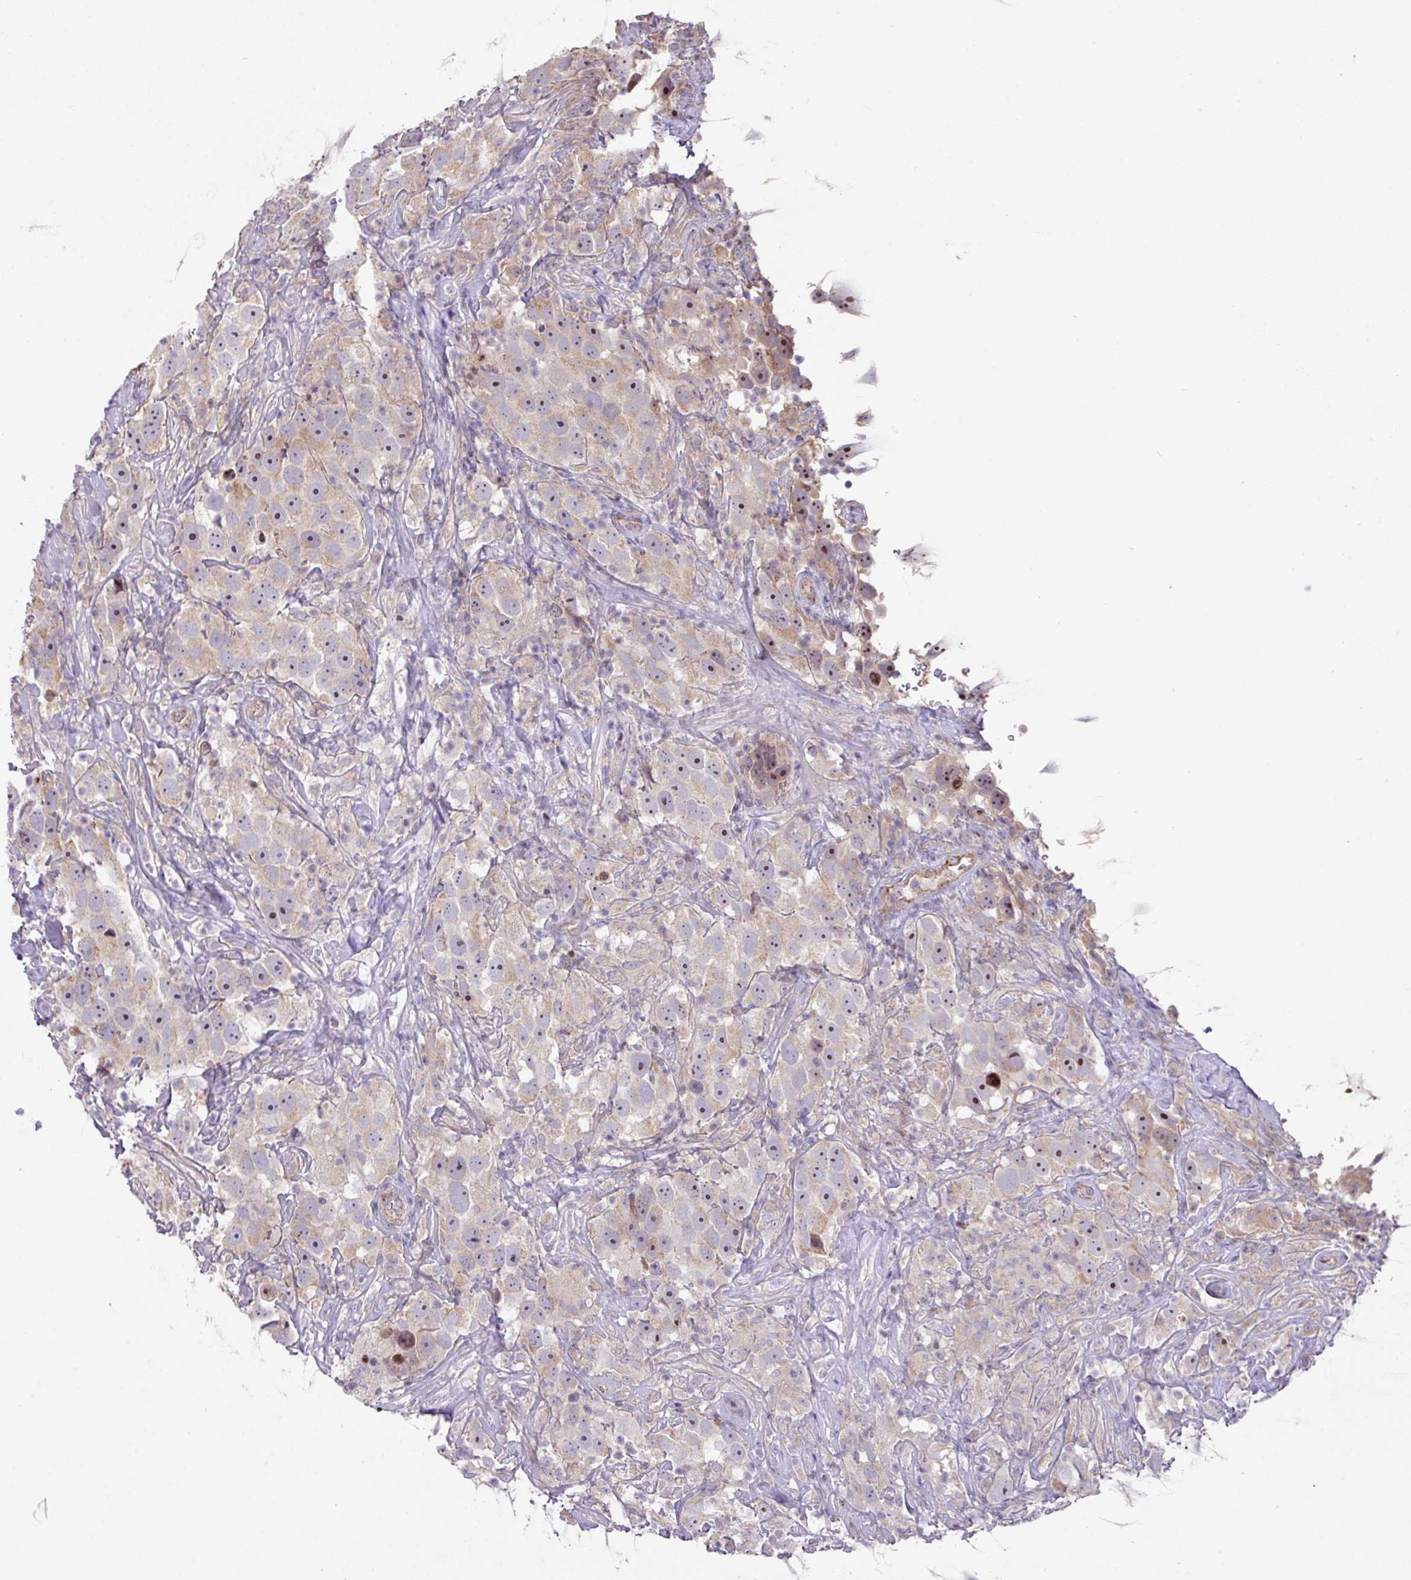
{"staining": {"intensity": "weak", "quantity": ">75%", "location": "cytoplasmic/membranous,nuclear"}, "tissue": "testis cancer", "cell_type": "Tumor cells", "image_type": "cancer", "snomed": [{"axis": "morphology", "description": "Seminoma, NOS"}, {"axis": "topography", "description": "Testis"}], "caption": "Protein staining displays weak cytoplasmic/membranous and nuclear expression in approximately >75% of tumor cells in testis cancer (seminoma).", "gene": "ZNF394", "patient": {"sex": "male", "age": 49}}